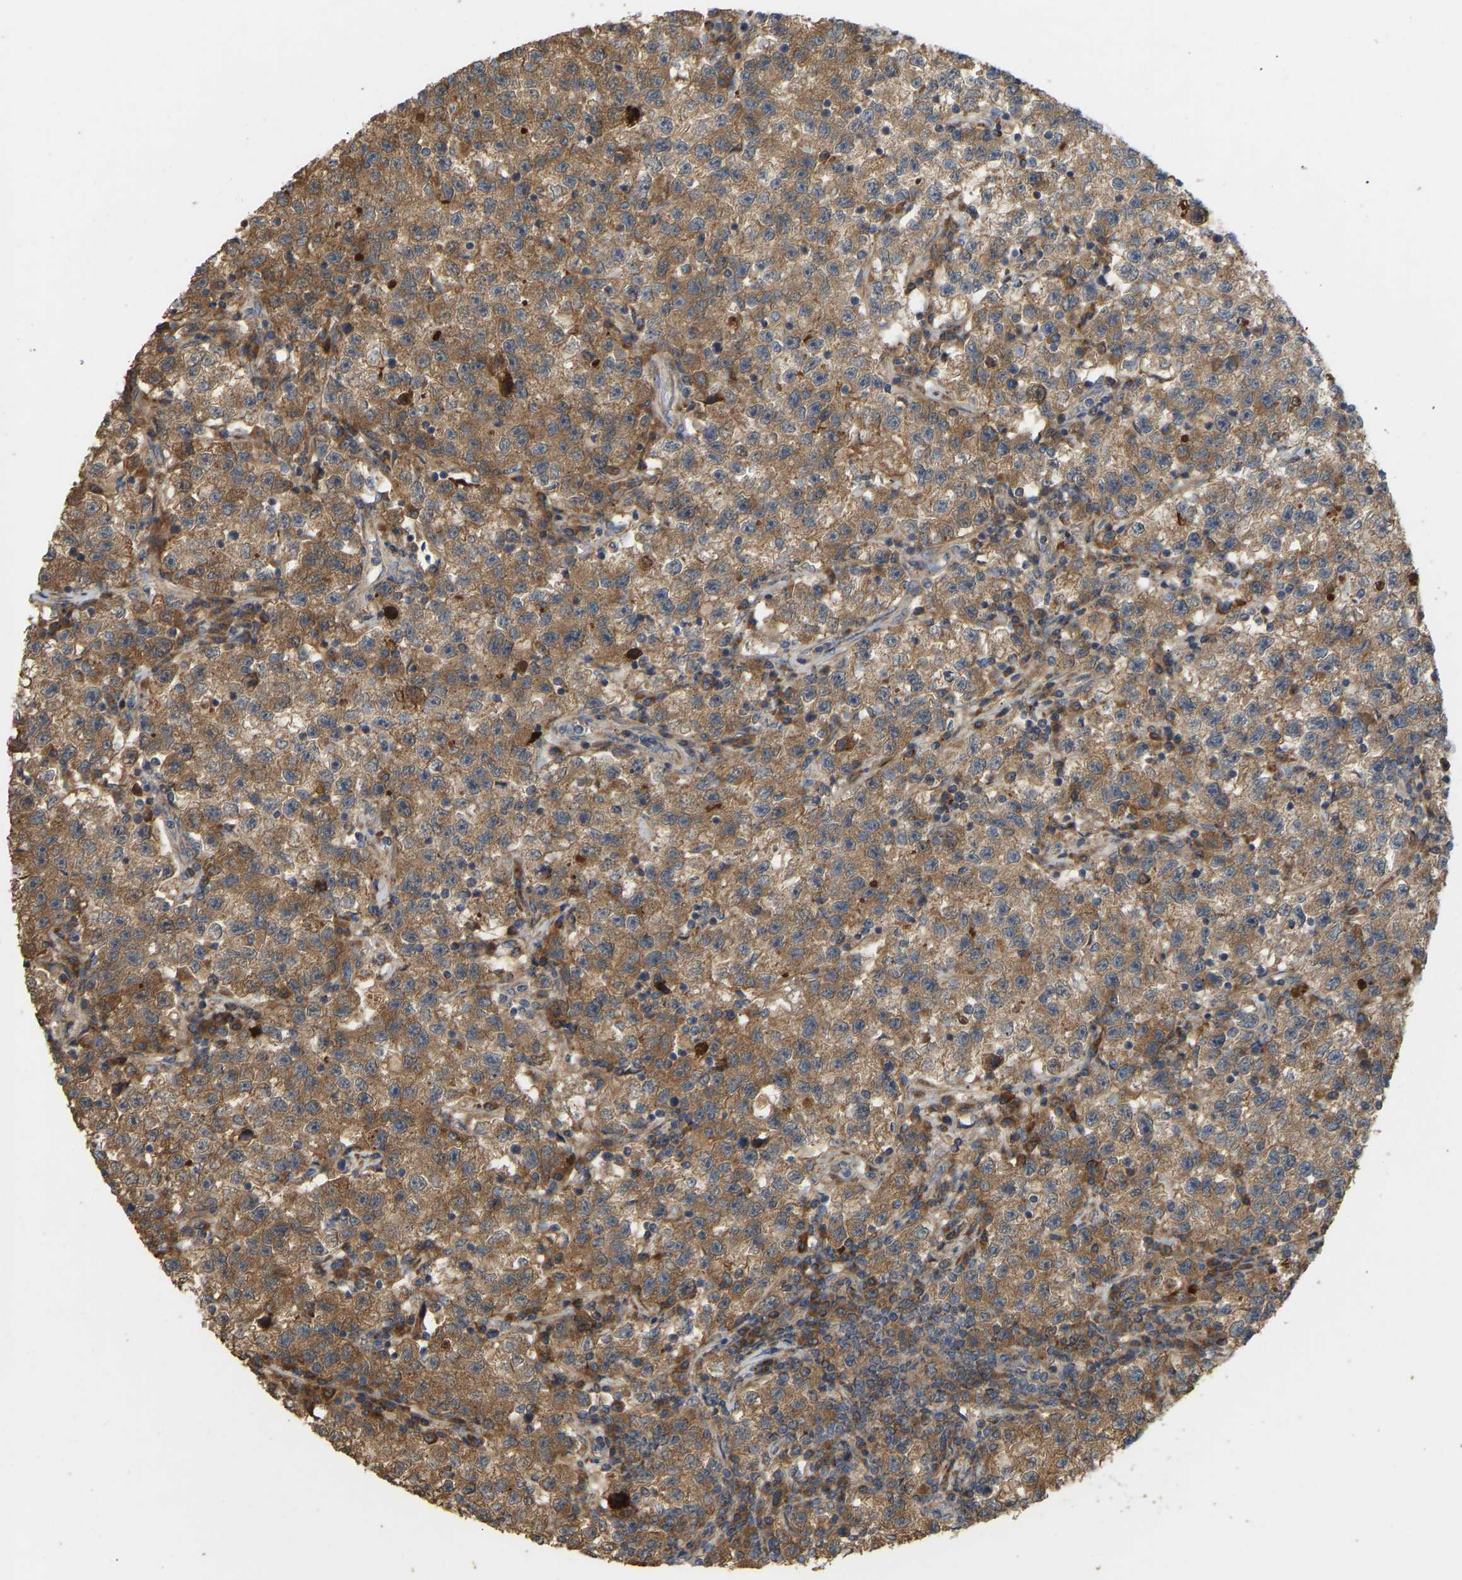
{"staining": {"intensity": "moderate", "quantity": ">75%", "location": "cytoplasmic/membranous"}, "tissue": "testis cancer", "cell_type": "Tumor cells", "image_type": "cancer", "snomed": [{"axis": "morphology", "description": "Seminoma, NOS"}, {"axis": "topography", "description": "Testis"}], "caption": "The histopathology image demonstrates a brown stain indicating the presence of a protein in the cytoplasmic/membranous of tumor cells in testis seminoma.", "gene": "HACD2", "patient": {"sex": "male", "age": 35}}